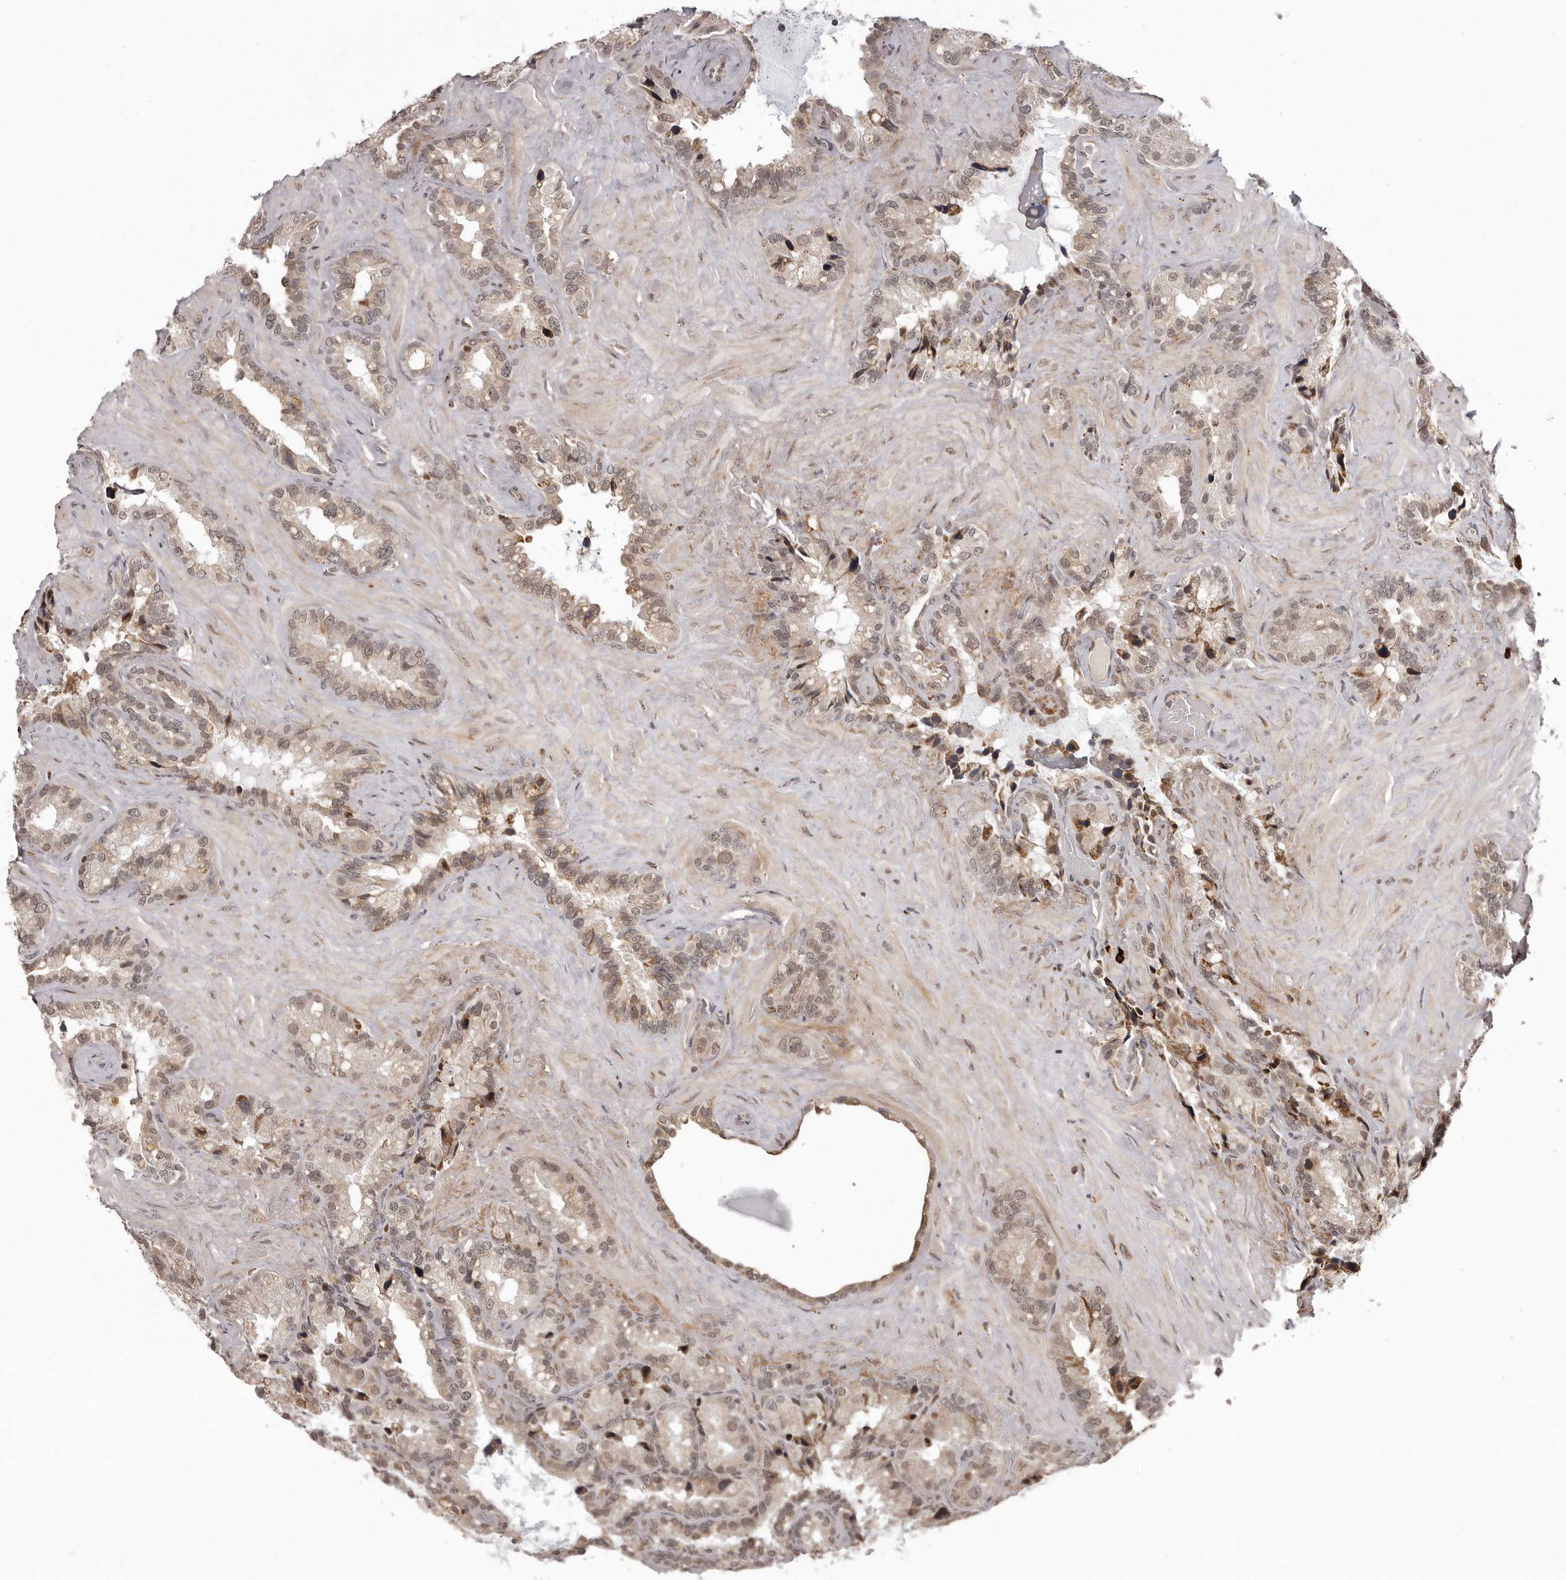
{"staining": {"intensity": "moderate", "quantity": ">75%", "location": "nuclear"}, "tissue": "seminal vesicle", "cell_type": "Glandular cells", "image_type": "normal", "snomed": [{"axis": "morphology", "description": "Normal tissue, NOS"}, {"axis": "topography", "description": "Prostate"}, {"axis": "topography", "description": "Seminal veicle"}], "caption": "Glandular cells demonstrate medium levels of moderate nuclear expression in approximately >75% of cells in unremarkable human seminal vesicle.", "gene": "IL32", "patient": {"sex": "male", "age": 68}}